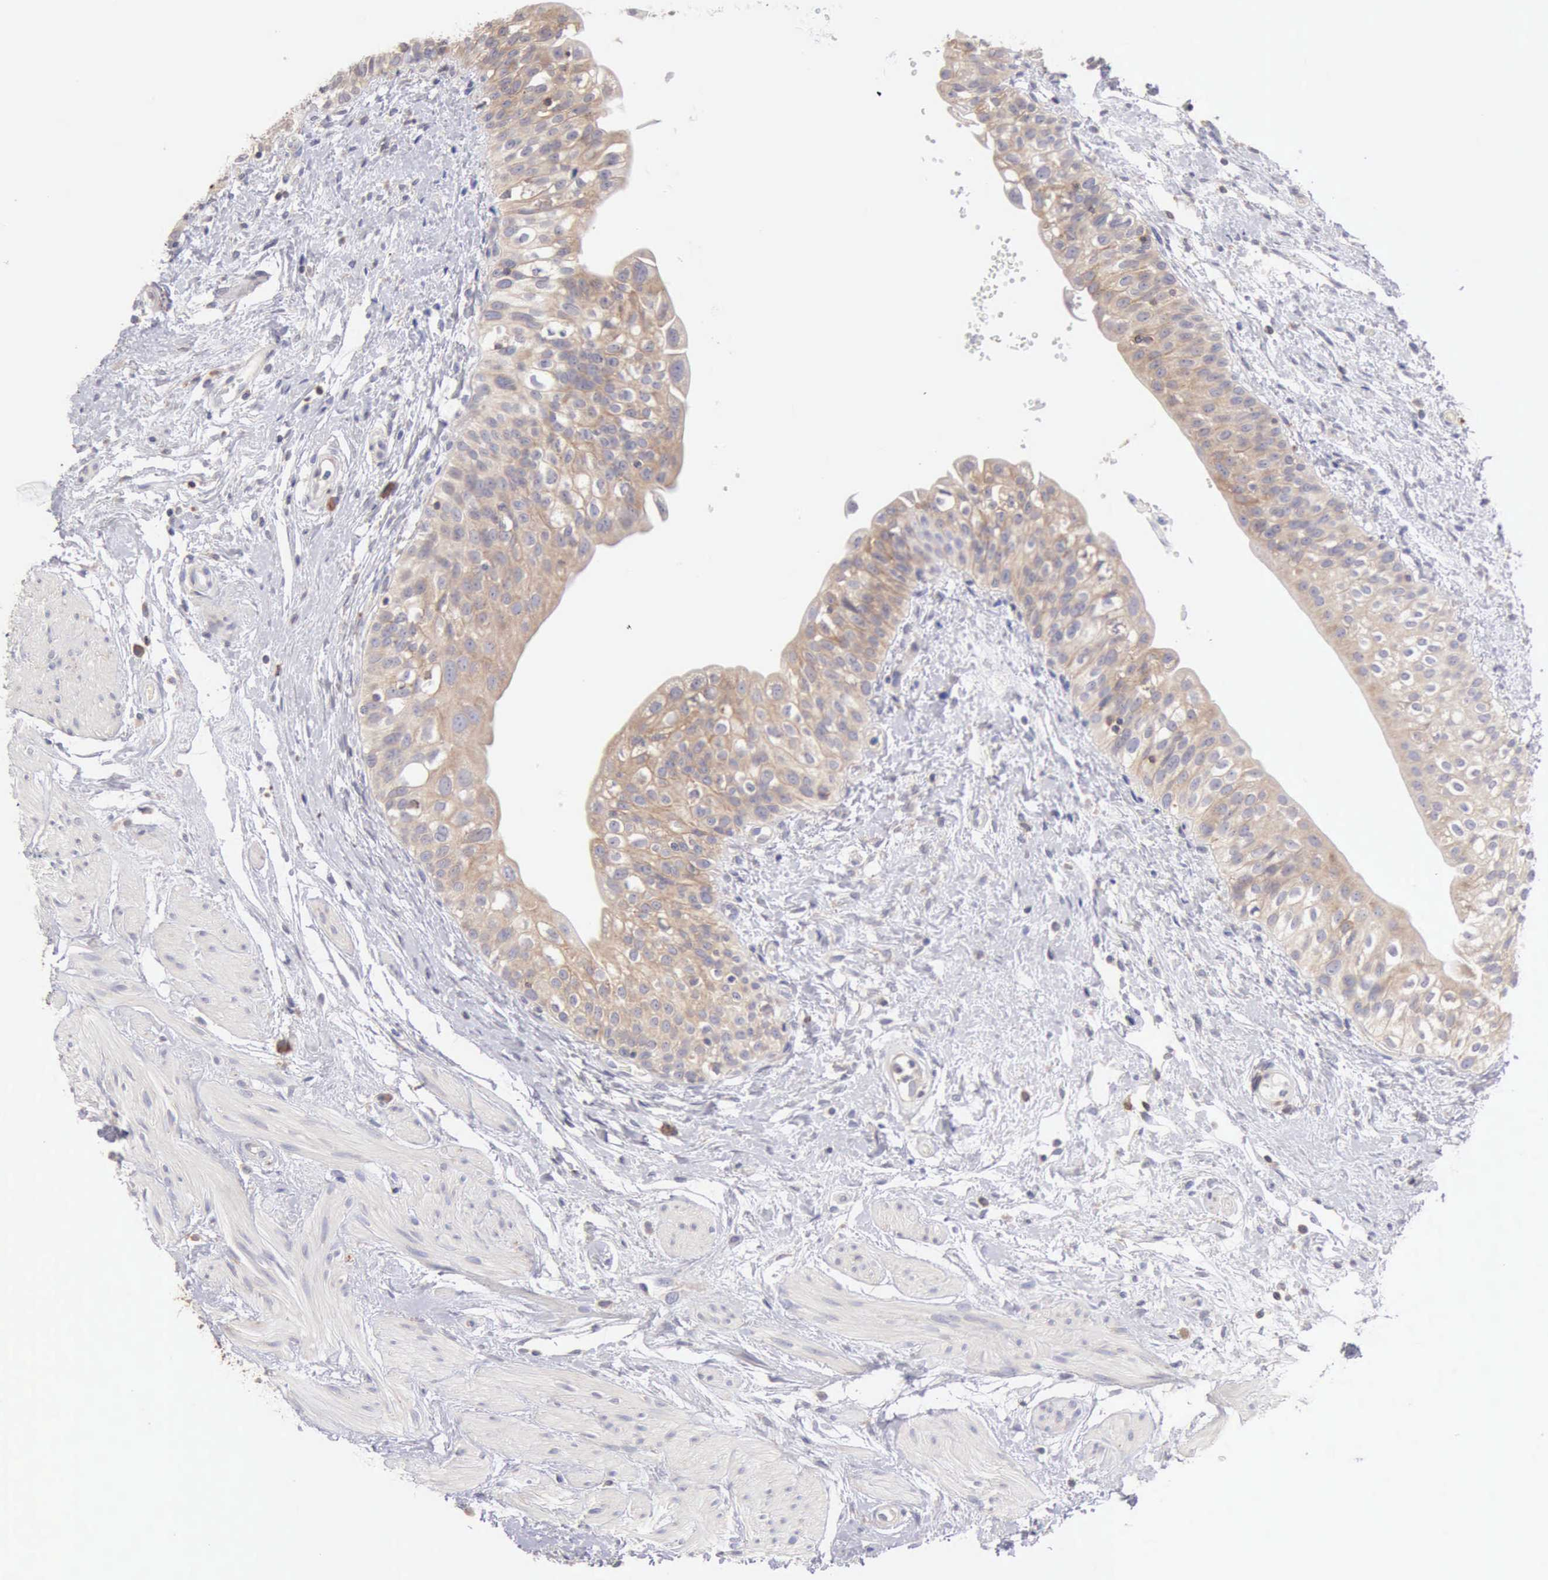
{"staining": {"intensity": "weak", "quantity": ">75%", "location": "cytoplasmic/membranous"}, "tissue": "urinary bladder", "cell_type": "Urothelial cells", "image_type": "normal", "snomed": [{"axis": "morphology", "description": "Normal tissue, NOS"}, {"axis": "topography", "description": "Urinary bladder"}], "caption": "This histopathology image reveals immunohistochemistry (IHC) staining of normal human urinary bladder, with low weak cytoplasmic/membranous positivity in approximately >75% of urothelial cells.", "gene": "SASH3", "patient": {"sex": "female", "age": 55}}